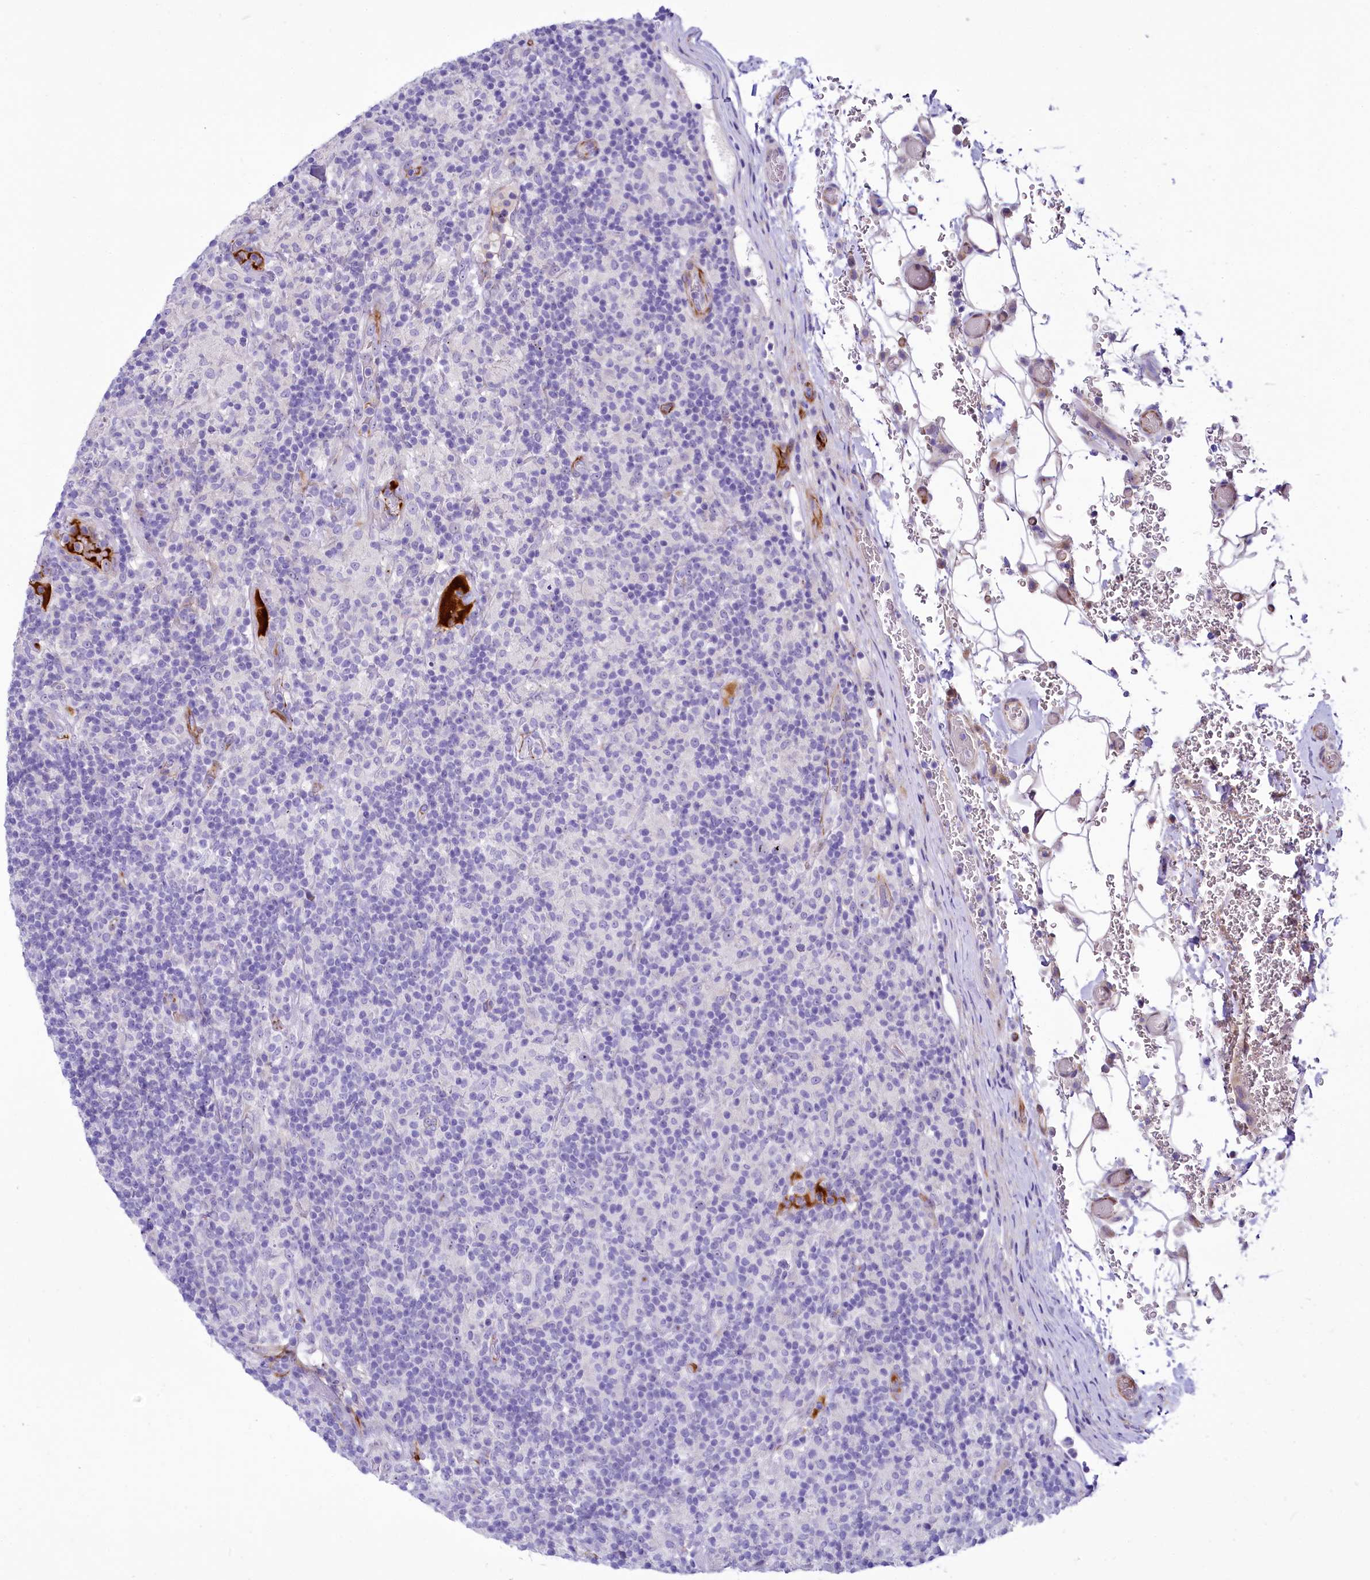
{"staining": {"intensity": "negative", "quantity": "none", "location": "none"}, "tissue": "lymphoma", "cell_type": "Tumor cells", "image_type": "cancer", "snomed": [{"axis": "morphology", "description": "Hodgkin's disease, NOS"}, {"axis": "topography", "description": "Lymph node"}], "caption": "Tumor cells show no significant staining in Hodgkin's disease.", "gene": "SH3TC2", "patient": {"sex": "male", "age": 70}}